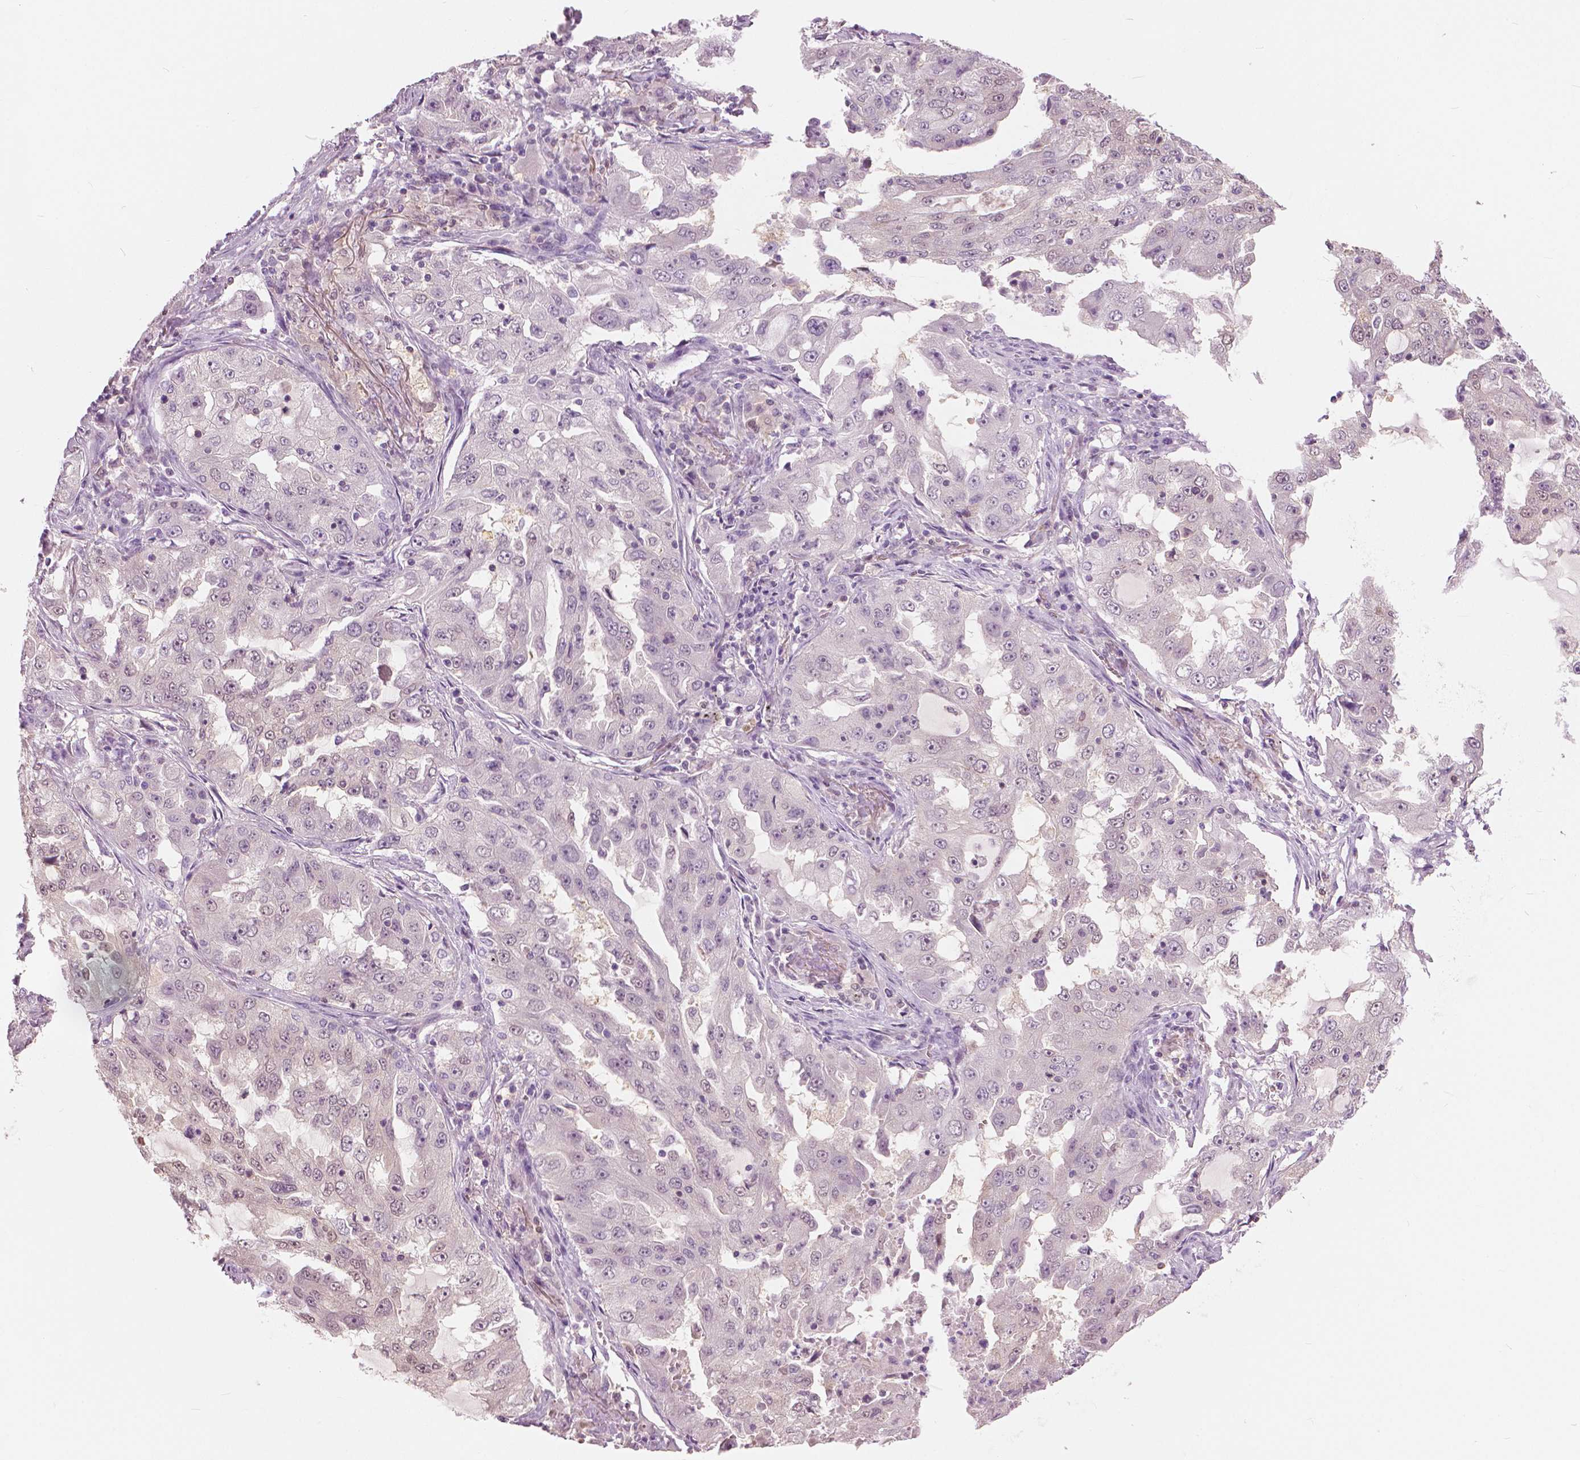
{"staining": {"intensity": "negative", "quantity": "none", "location": "none"}, "tissue": "lung cancer", "cell_type": "Tumor cells", "image_type": "cancer", "snomed": [{"axis": "morphology", "description": "Adenocarcinoma, NOS"}, {"axis": "topography", "description": "Lung"}], "caption": "A high-resolution histopathology image shows IHC staining of lung cancer (adenocarcinoma), which reveals no significant positivity in tumor cells.", "gene": "GALM", "patient": {"sex": "female", "age": 61}}